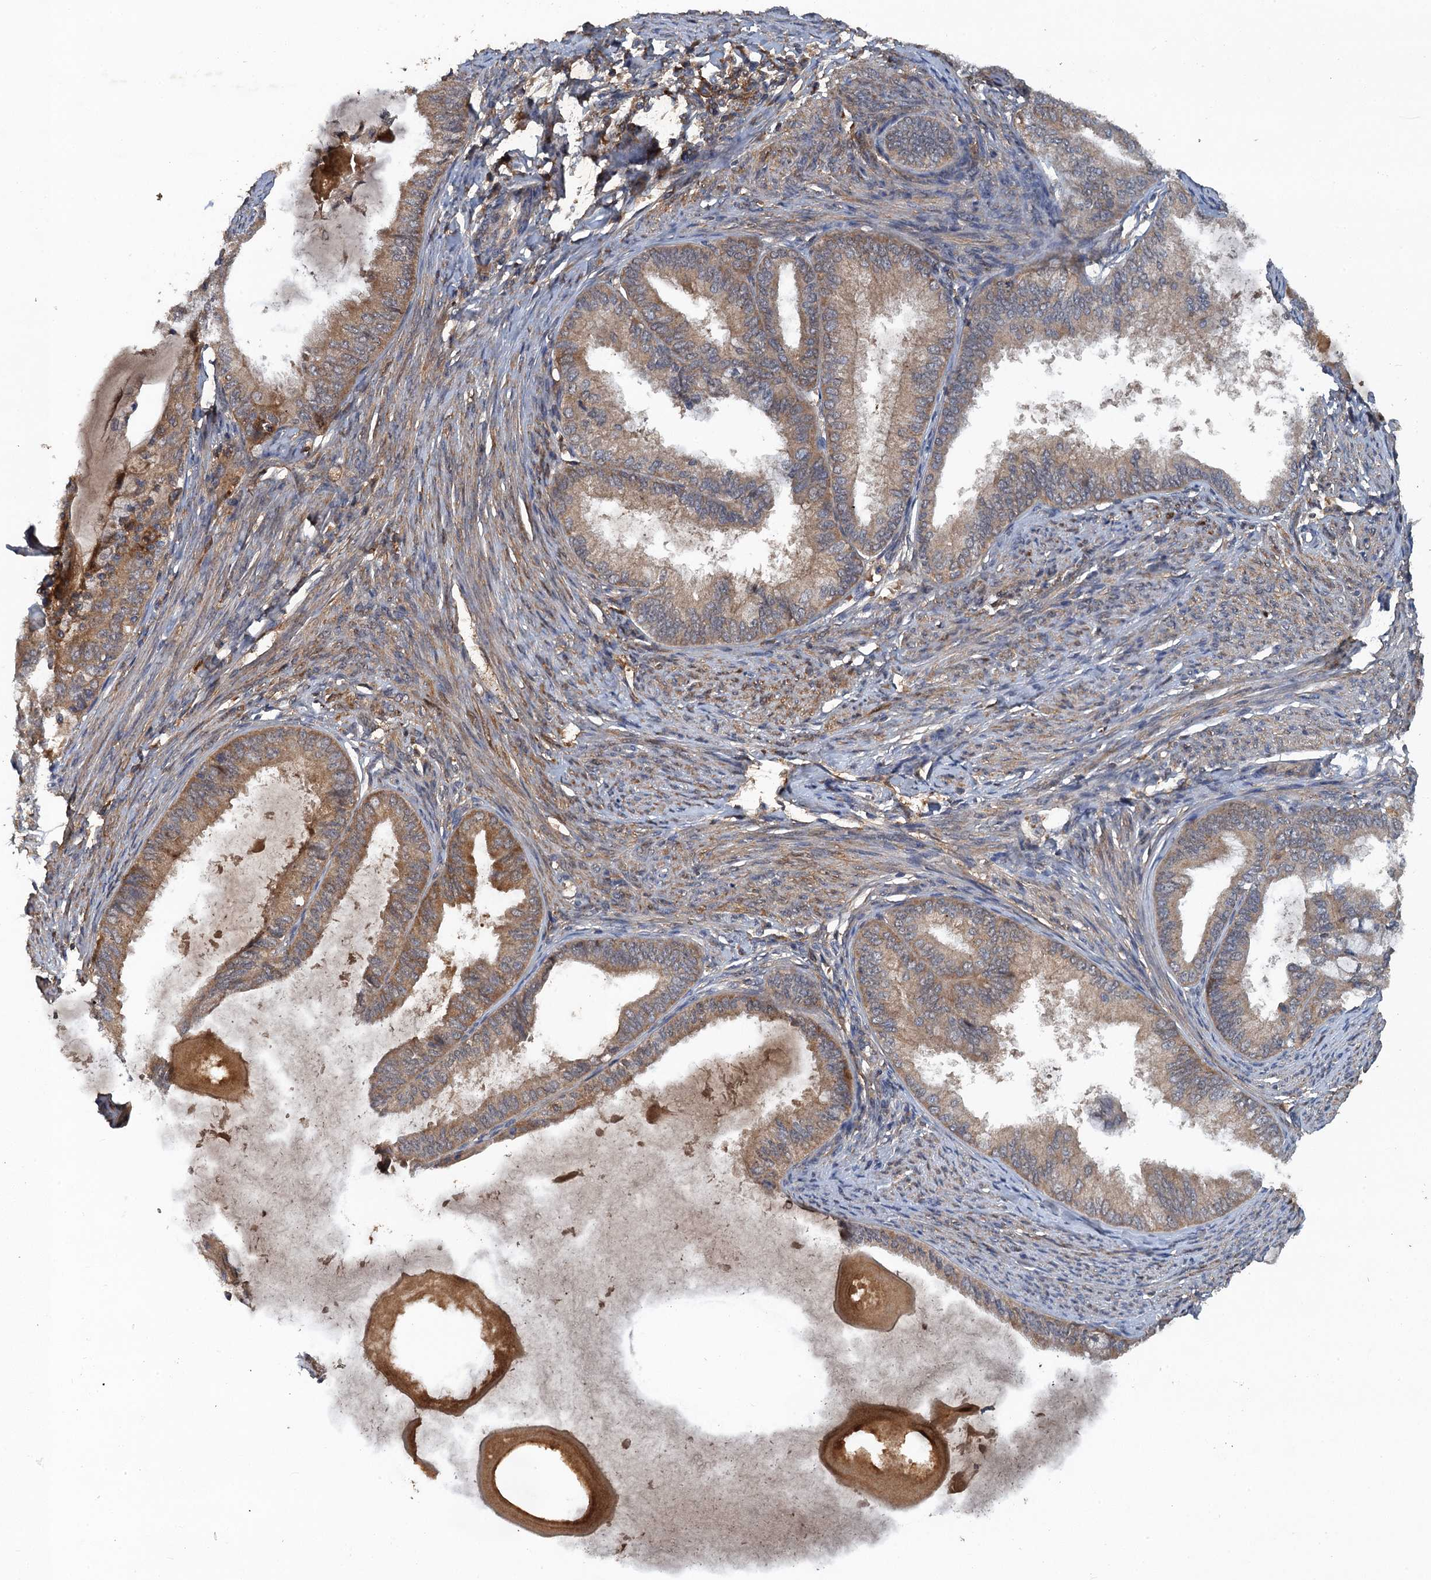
{"staining": {"intensity": "moderate", "quantity": "25%-75%", "location": "cytoplasmic/membranous"}, "tissue": "endometrial cancer", "cell_type": "Tumor cells", "image_type": "cancer", "snomed": [{"axis": "morphology", "description": "Adenocarcinoma, NOS"}, {"axis": "topography", "description": "Endometrium"}], "caption": "A medium amount of moderate cytoplasmic/membranous positivity is appreciated in approximately 25%-75% of tumor cells in endometrial cancer (adenocarcinoma) tissue.", "gene": "HAPLN3", "patient": {"sex": "female", "age": 86}}